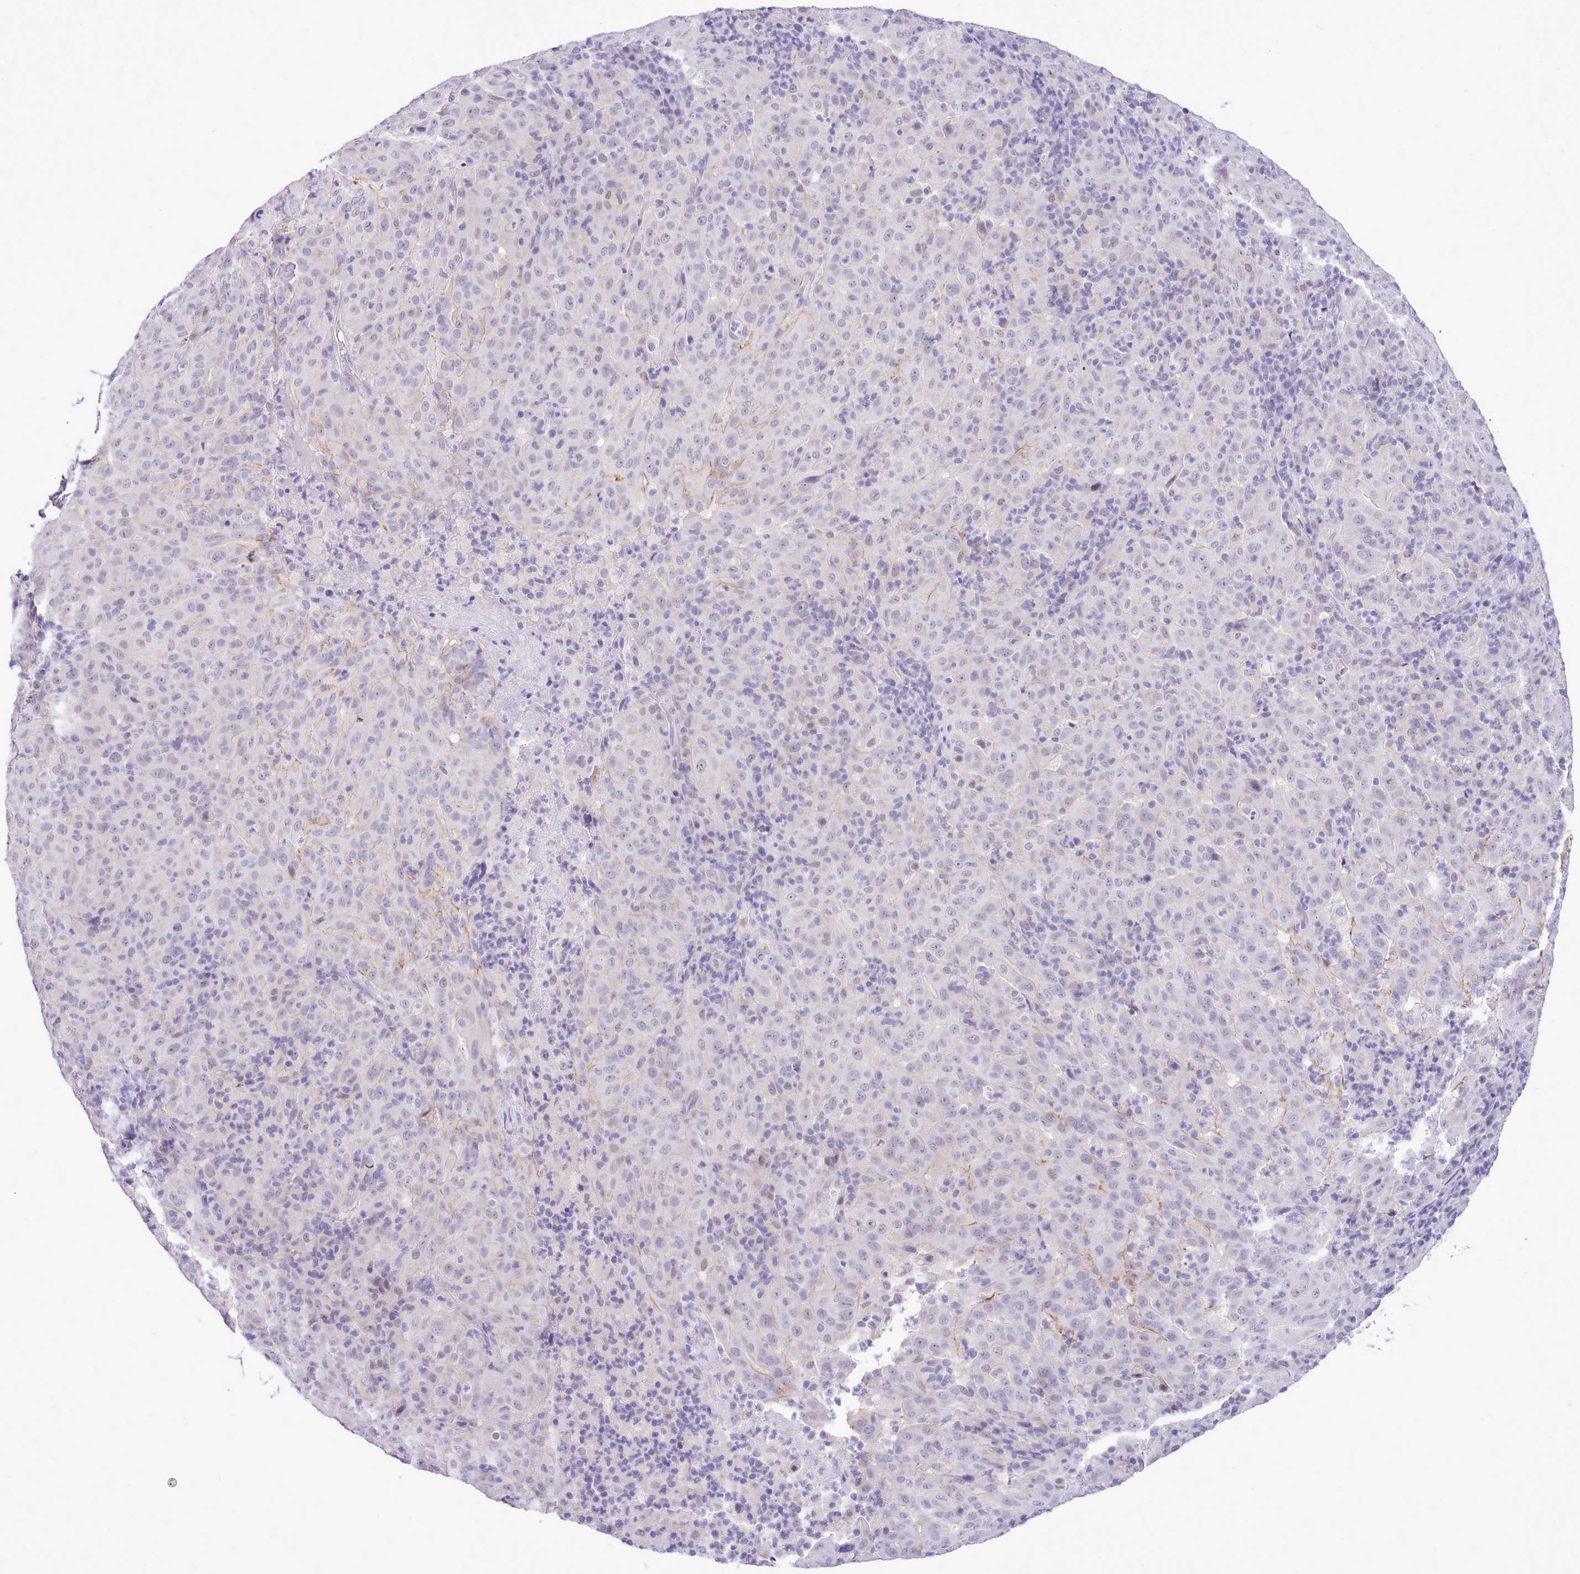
{"staining": {"intensity": "negative", "quantity": "none", "location": "none"}, "tissue": "pancreatic cancer", "cell_type": "Tumor cells", "image_type": "cancer", "snomed": [{"axis": "morphology", "description": "Adenocarcinoma, NOS"}, {"axis": "topography", "description": "Pancreas"}], "caption": "Photomicrograph shows no significant protein expression in tumor cells of adenocarcinoma (pancreatic). (Immunohistochemistry, brightfield microscopy, high magnification).", "gene": "LRRC37A", "patient": {"sex": "male", "age": 63}}